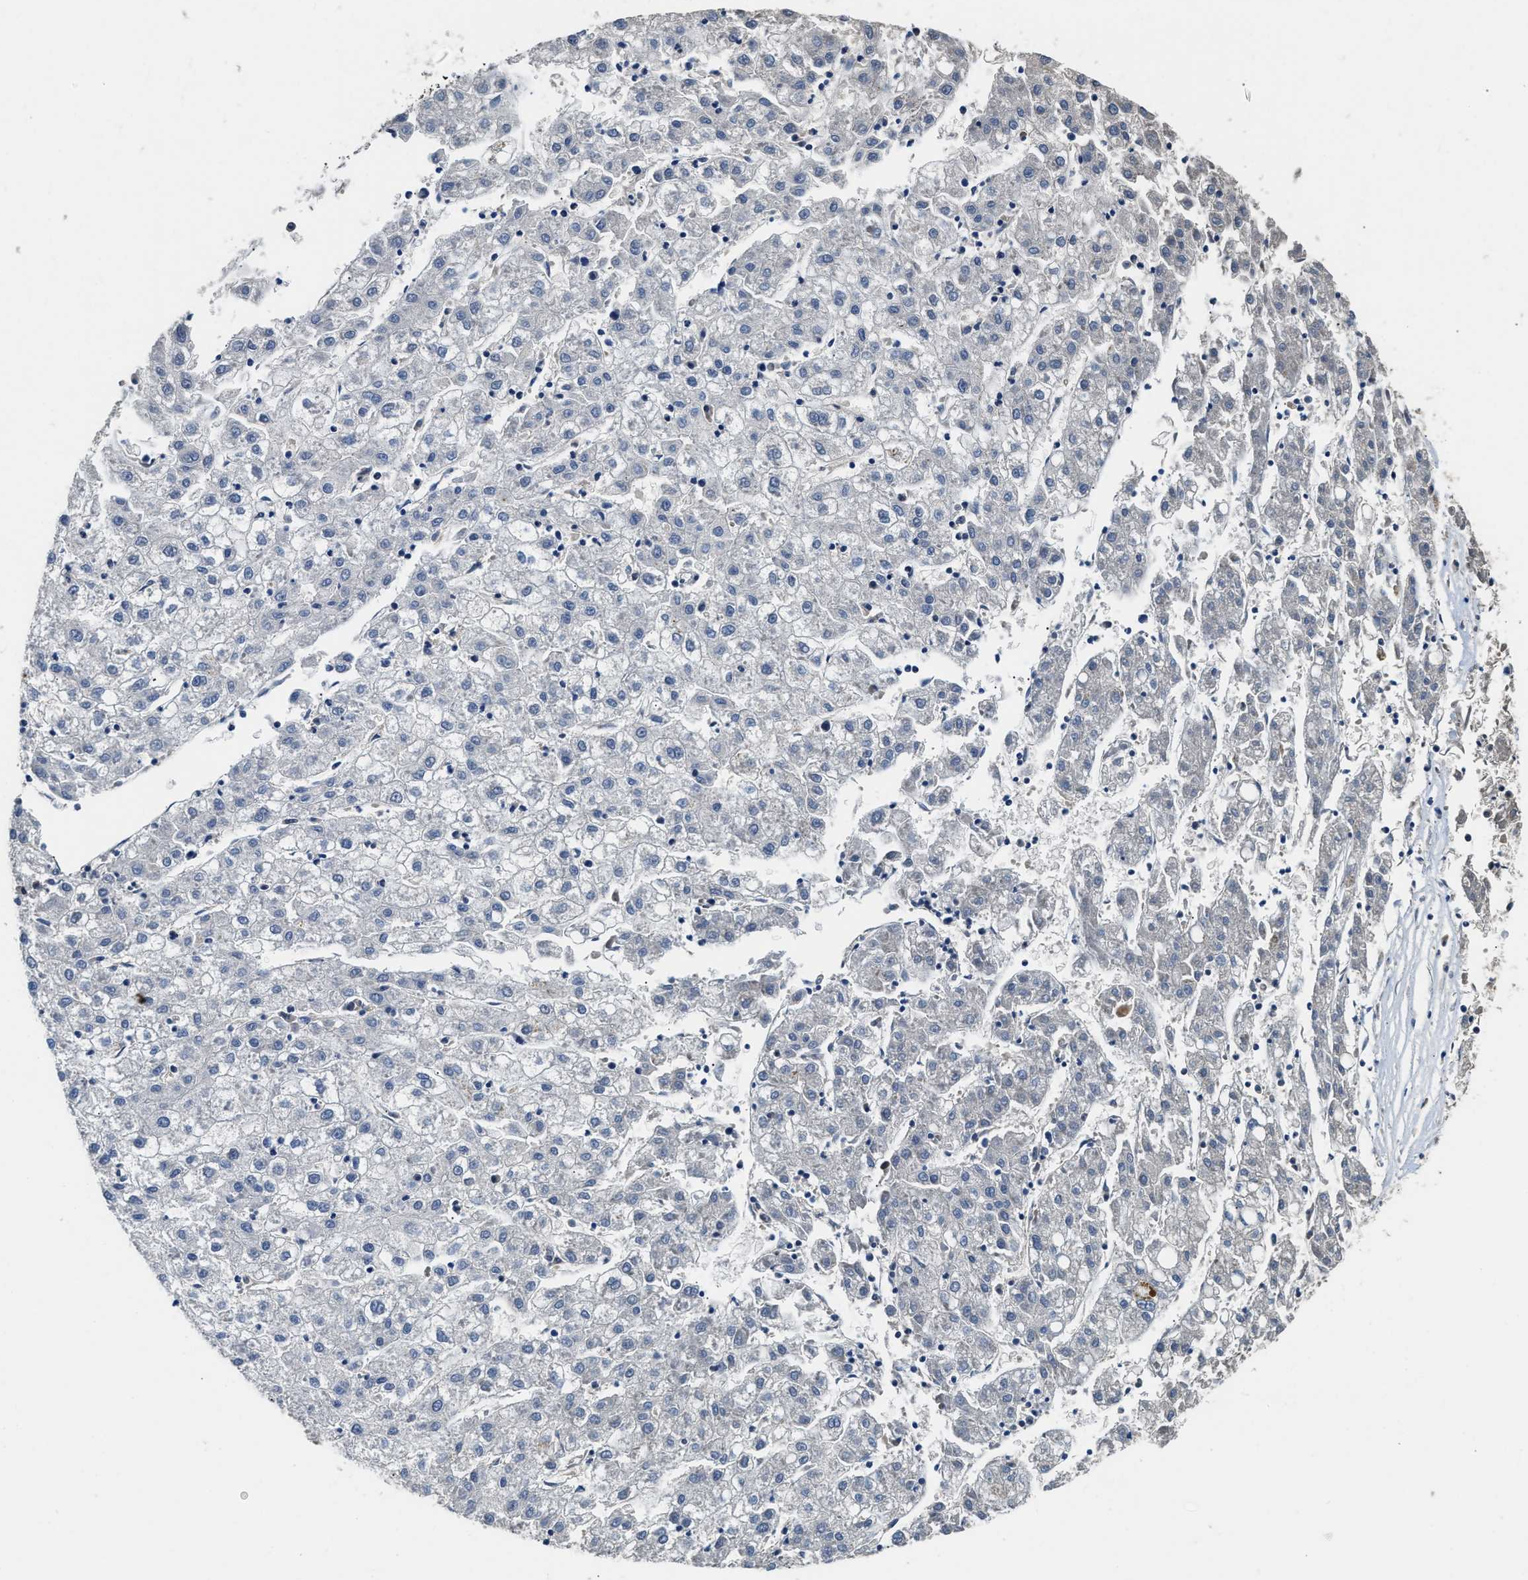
{"staining": {"intensity": "negative", "quantity": "none", "location": "none"}, "tissue": "liver cancer", "cell_type": "Tumor cells", "image_type": "cancer", "snomed": [{"axis": "morphology", "description": "Carcinoma, Hepatocellular, NOS"}, {"axis": "topography", "description": "Liver"}], "caption": "Immunohistochemistry of liver cancer demonstrates no positivity in tumor cells.", "gene": "OSTF1", "patient": {"sex": "male", "age": 72}}